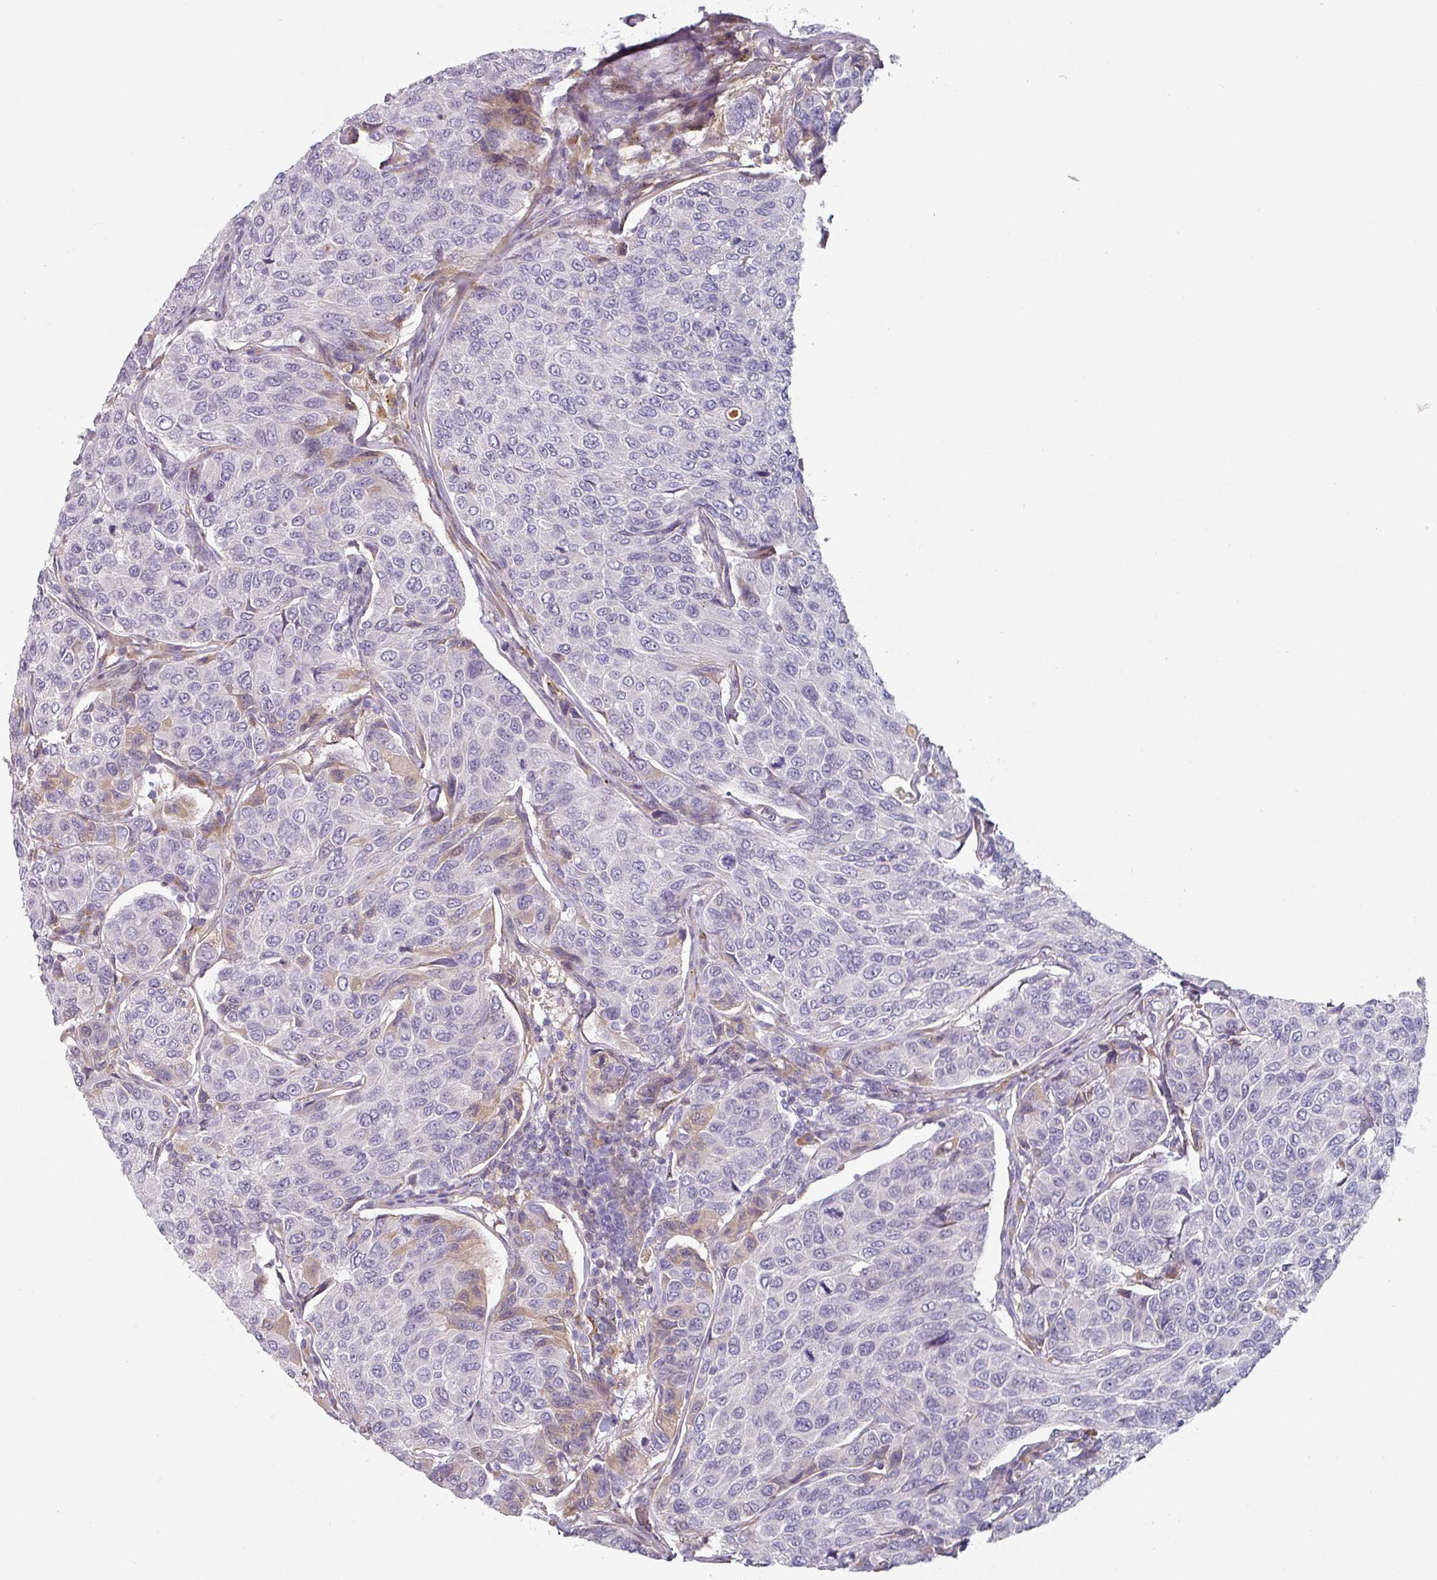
{"staining": {"intensity": "negative", "quantity": "none", "location": "none"}, "tissue": "breast cancer", "cell_type": "Tumor cells", "image_type": "cancer", "snomed": [{"axis": "morphology", "description": "Duct carcinoma"}, {"axis": "topography", "description": "Breast"}], "caption": "An image of human breast invasive ductal carcinoma is negative for staining in tumor cells. (Stains: DAB IHC with hematoxylin counter stain, Microscopy: brightfield microscopy at high magnification).", "gene": "CEP78", "patient": {"sex": "female", "age": 55}}